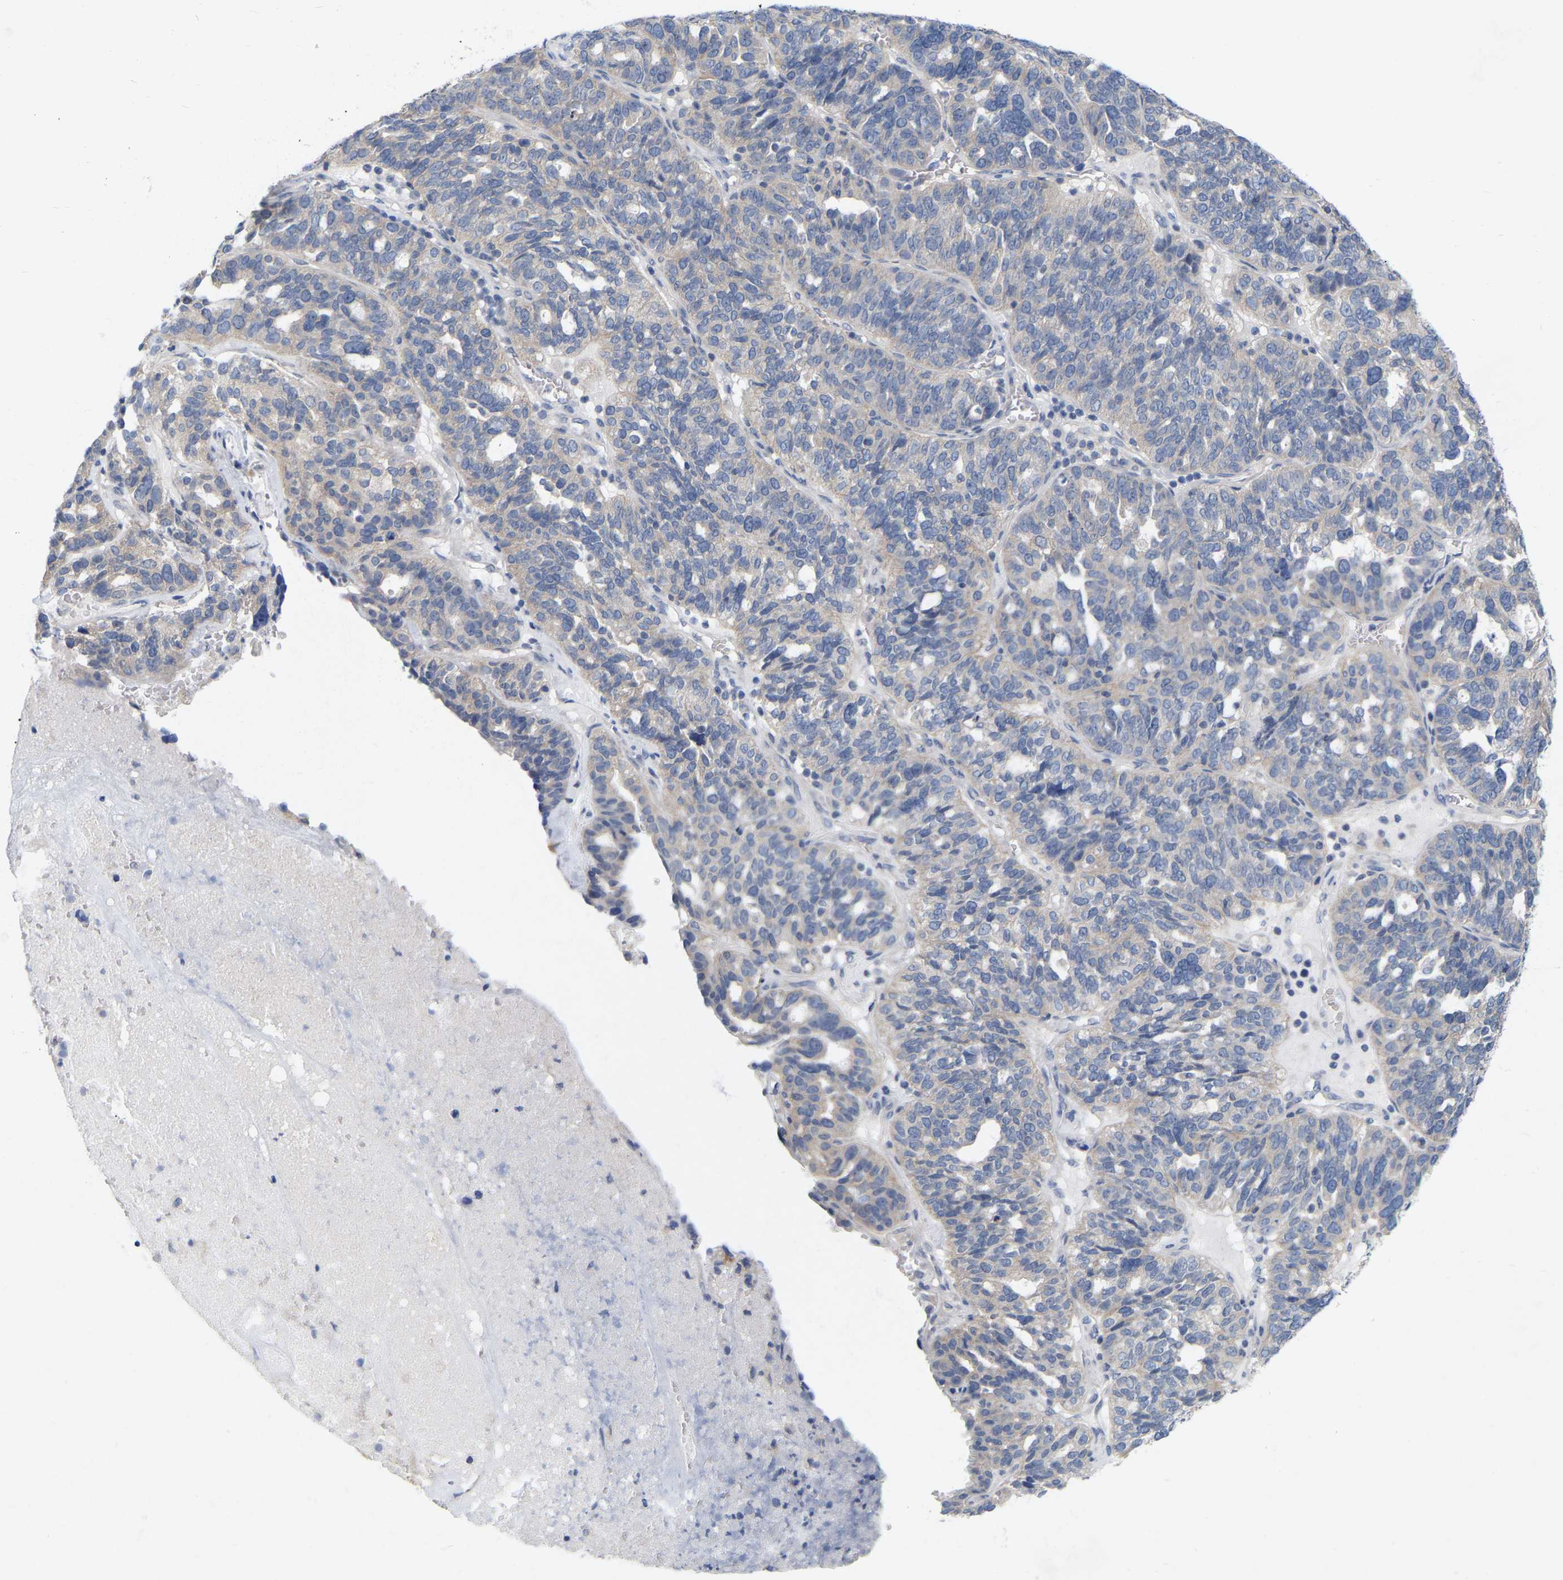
{"staining": {"intensity": "negative", "quantity": "none", "location": "none"}, "tissue": "ovarian cancer", "cell_type": "Tumor cells", "image_type": "cancer", "snomed": [{"axis": "morphology", "description": "Cystadenocarcinoma, serous, NOS"}, {"axis": "topography", "description": "Ovary"}], "caption": "Protein analysis of serous cystadenocarcinoma (ovarian) displays no significant staining in tumor cells. The staining was performed using DAB (3,3'-diaminobenzidine) to visualize the protein expression in brown, while the nuclei were stained in blue with hematoxylin (Magnification: 20x).", "gene": "WIPI2", "patient": {"sex": "female", "age": 59}}